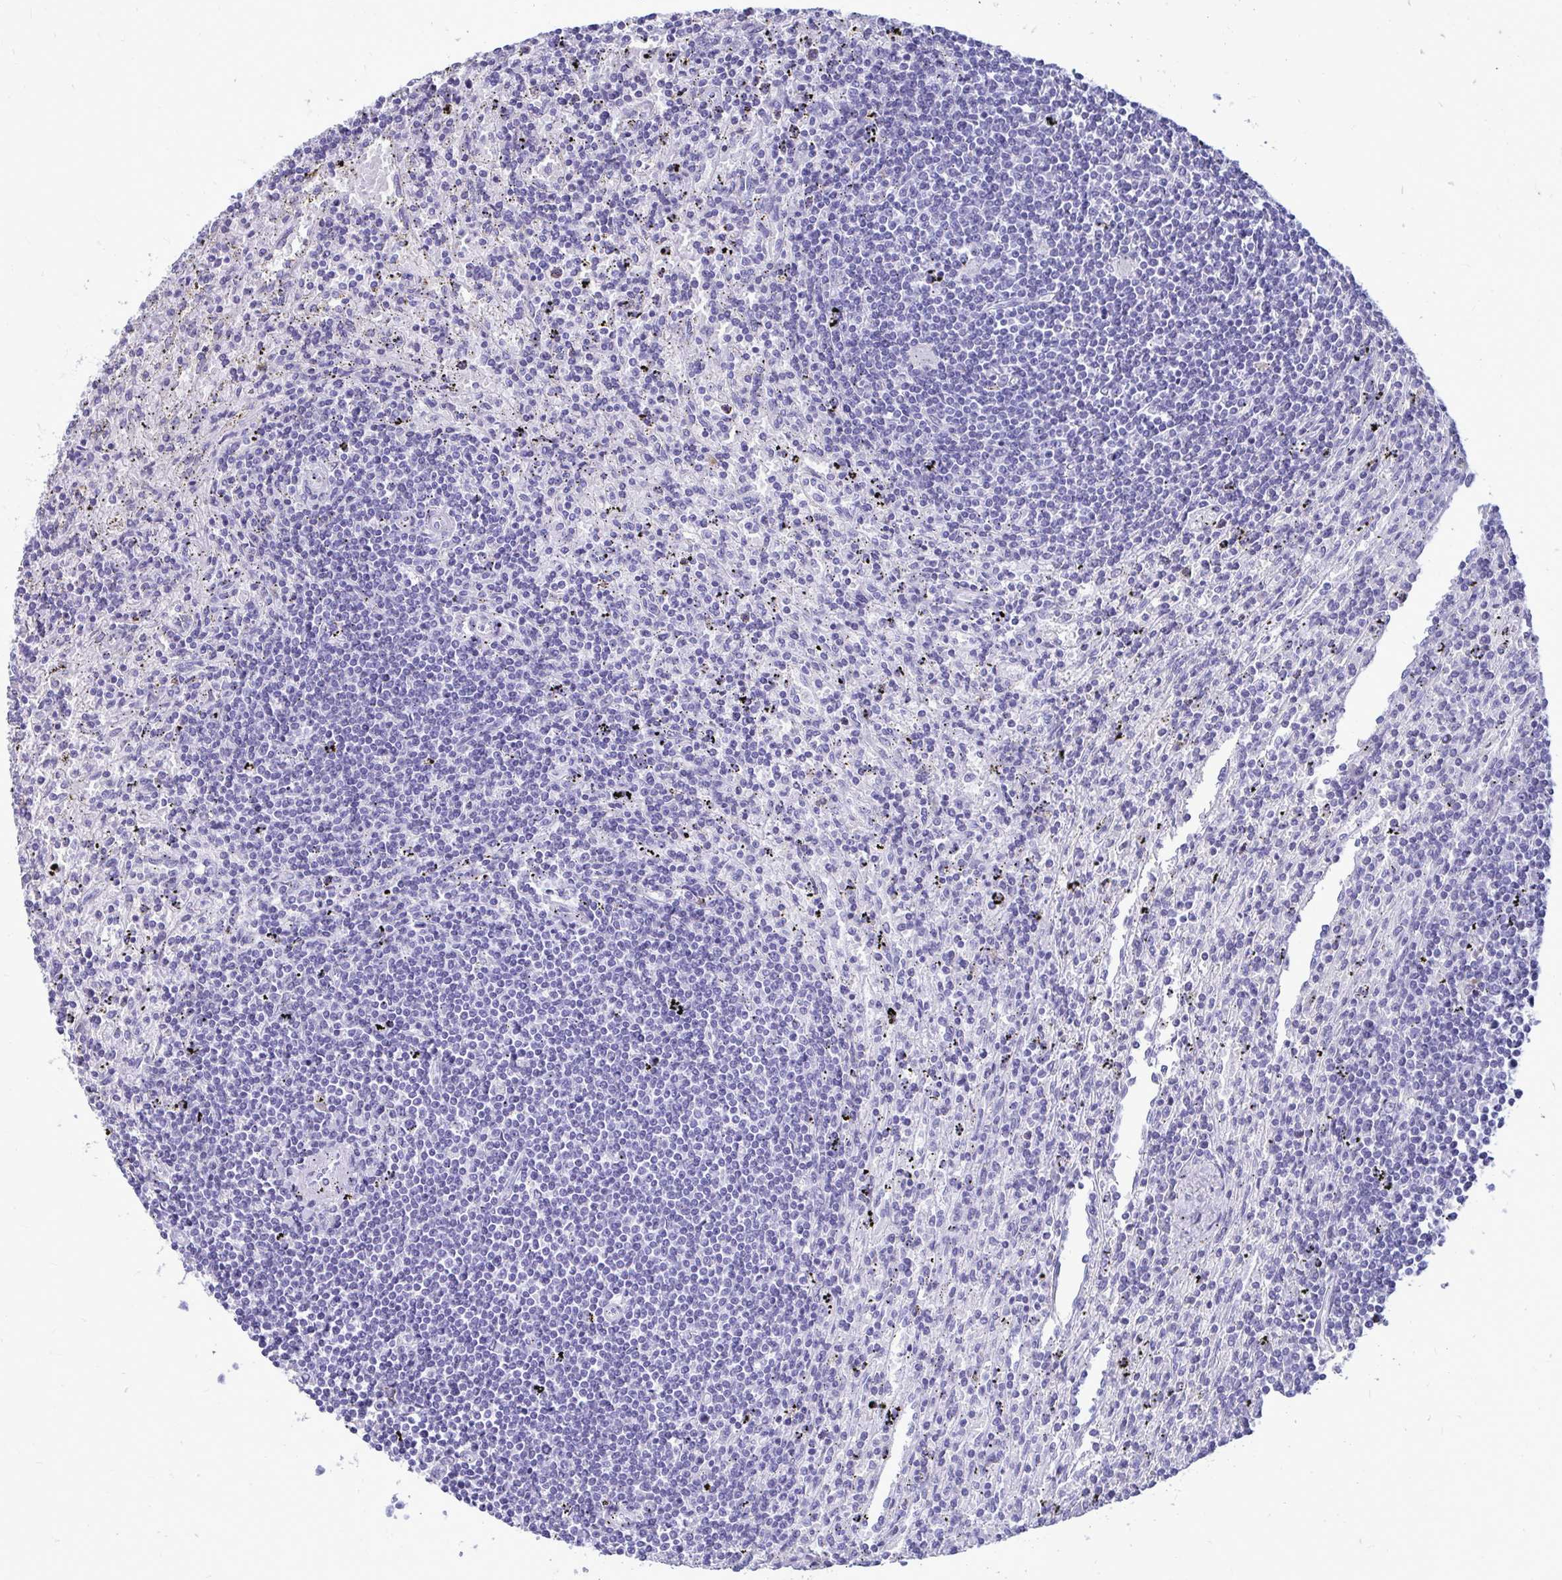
{"staining": {"intensity": "negative", "quantity": "none", "location": "none"}, "tissue": "lymphoma", "cell_type": "Tumor cells", "image_type": "cancer", "snomed": [{"axis": "morphology", "description": "Malignant lymphoma, non-Hodgkin's type, Low grade"}, {"axis": "topography", "description": "Spleen"}], "caption": "DAB (3,3'-diaminobenzidine) immunohistochemical staining of human low-grade malignant lymphoma, non-Hodgkin's type shows no significant staining in tumor cells. (Brightfield microscopy of DAB (3,3'-diaminobenzidine) IHC at high magnification).", "gene": "NANOGNB", "patient": {"sex": "male", "age": 76}}